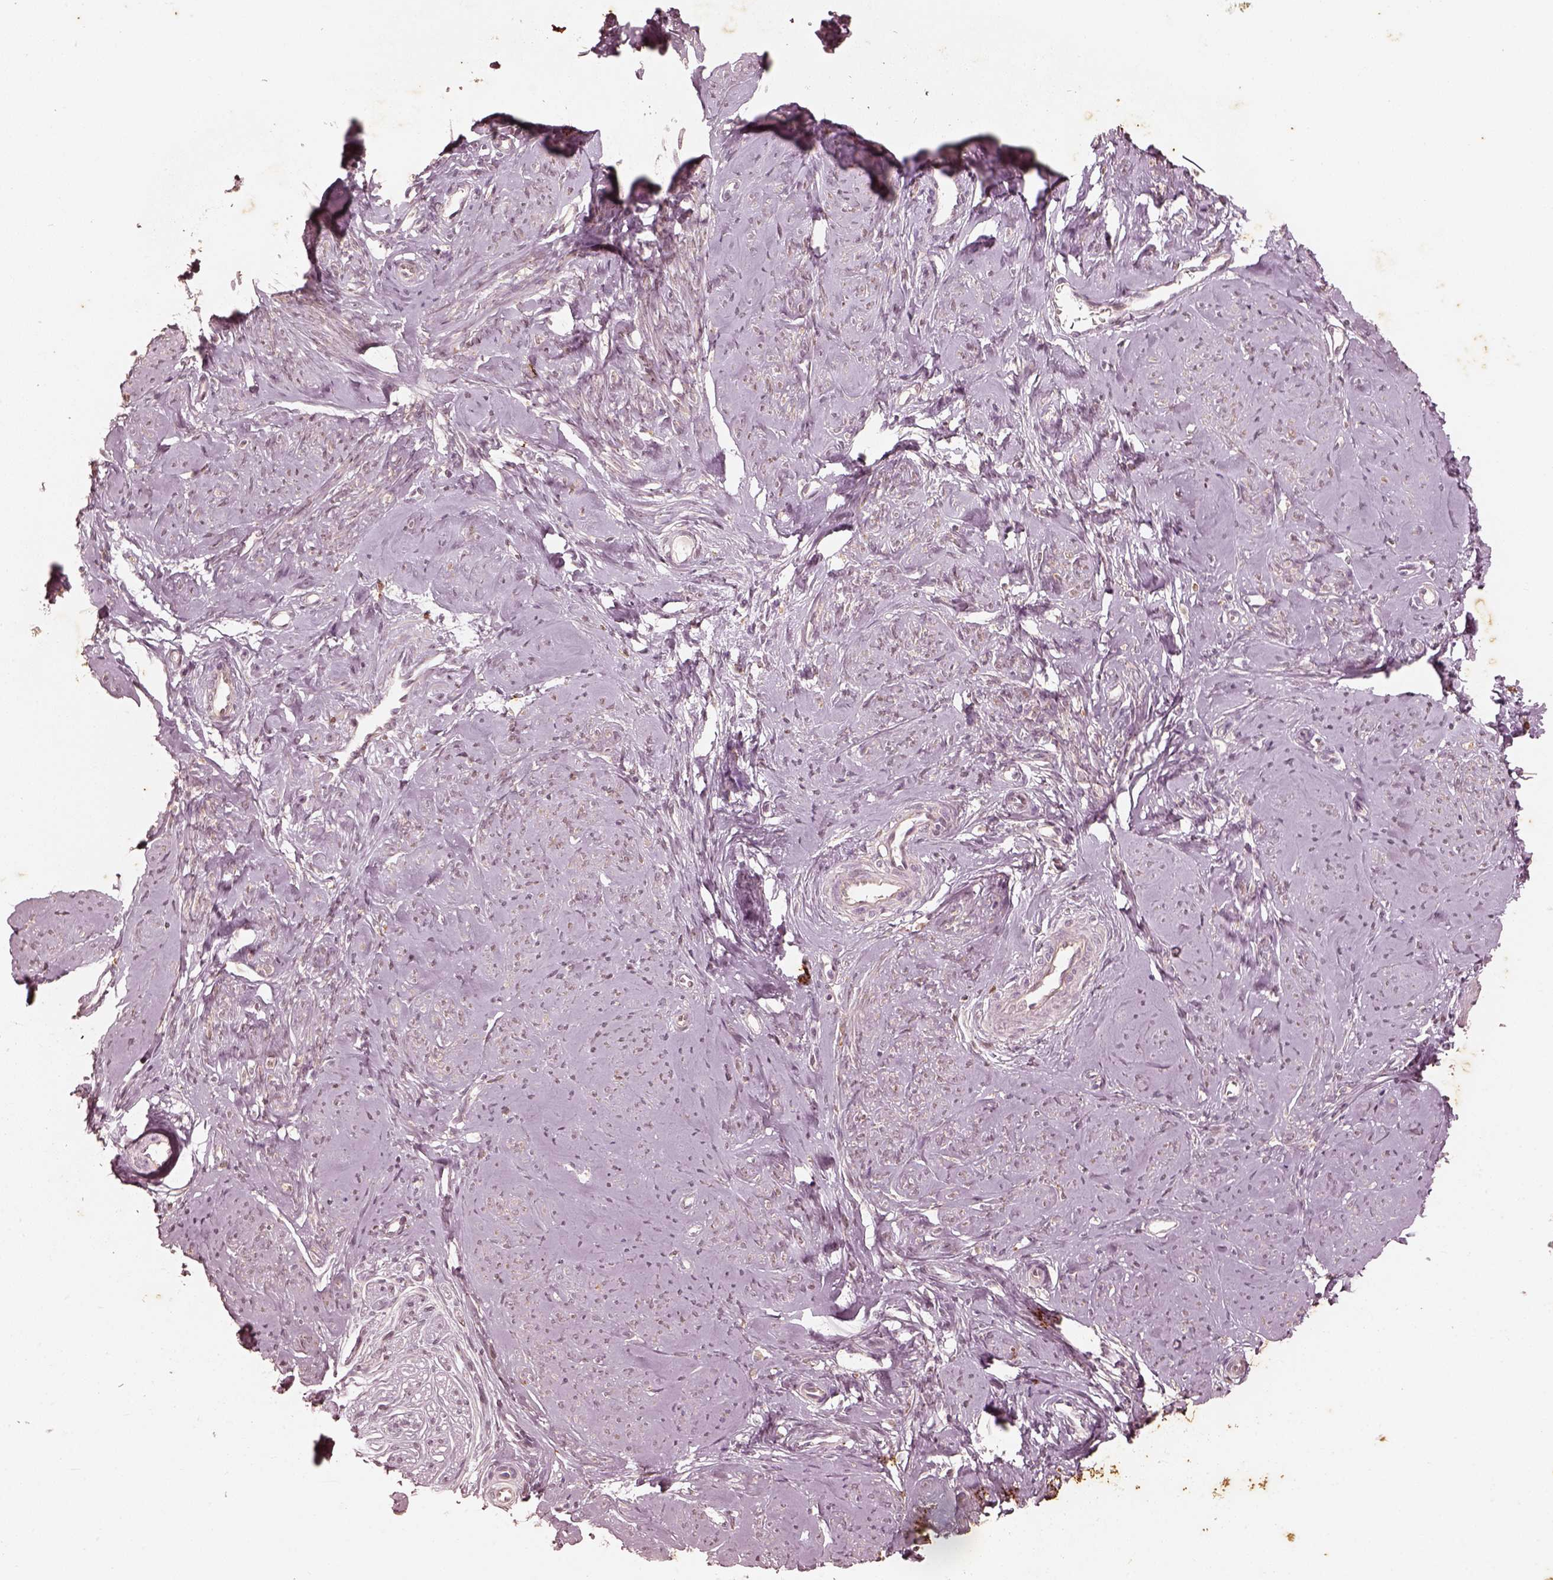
{"staining": {"intensity": "moderate", "quantity": "25%-75%", "location": "cytoplasmic/membranous"}, "tissue": "smooth muscle", "cell_type": "Smooth muscle cells", "image_type": "normal", "snomed": [{"axis": "morphology", "description": "Normal tissue, NOS"}, {"axis": "topography", "description": "Smooth muscle"}], "caption": "IHC of unremarkable smooth muscle exhibits medium levels of moderate cytoplasmic/membranous staining in about 25%-75% of smooth muscle cells.", "gene": "WLS", "patient": {"sex": "female", "age": 48}}